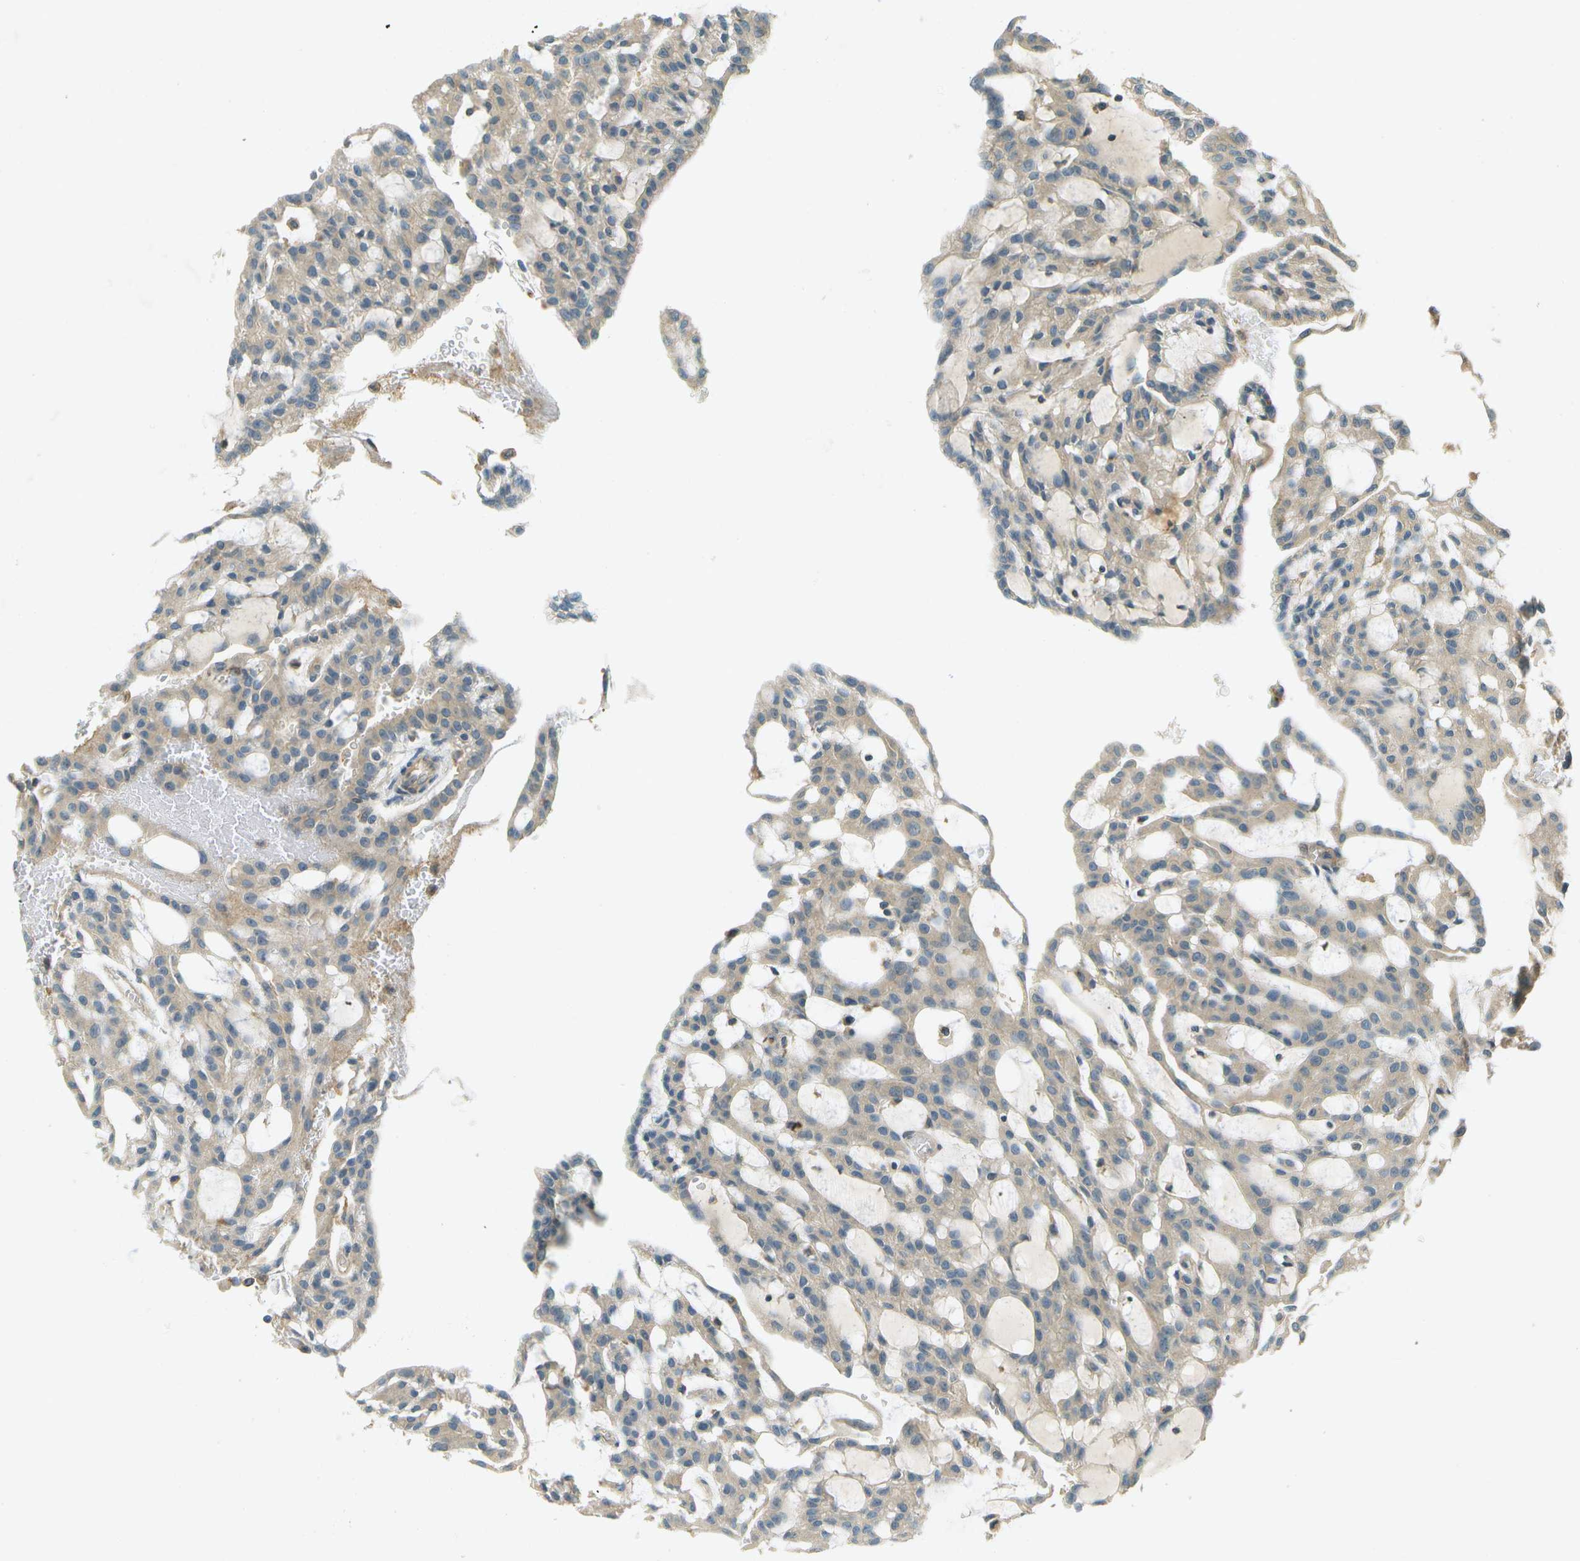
{"staining": {"intensity": "weak", "quantity": "25%-75%", "location": "cytoplasmic/membranous"}, "tissue": "renal cancer", "cell_type": "Tumor cells", "image_type": "cancer", "snomed": [{"axis": "morphology", "description": "Adenocarcinoma, NOS"}, {"axis": "topography", "description": "Kidney"}], "caption": "Immunohistochemistry (DAB) staining of human adenocarcinoma (renal) reveals weak cytoplasmic/membranous protein expression in approximately 25%-75% of tumor cells.", "gene": "NUDT4", "patient": {"sex": "male", "age": 63}}